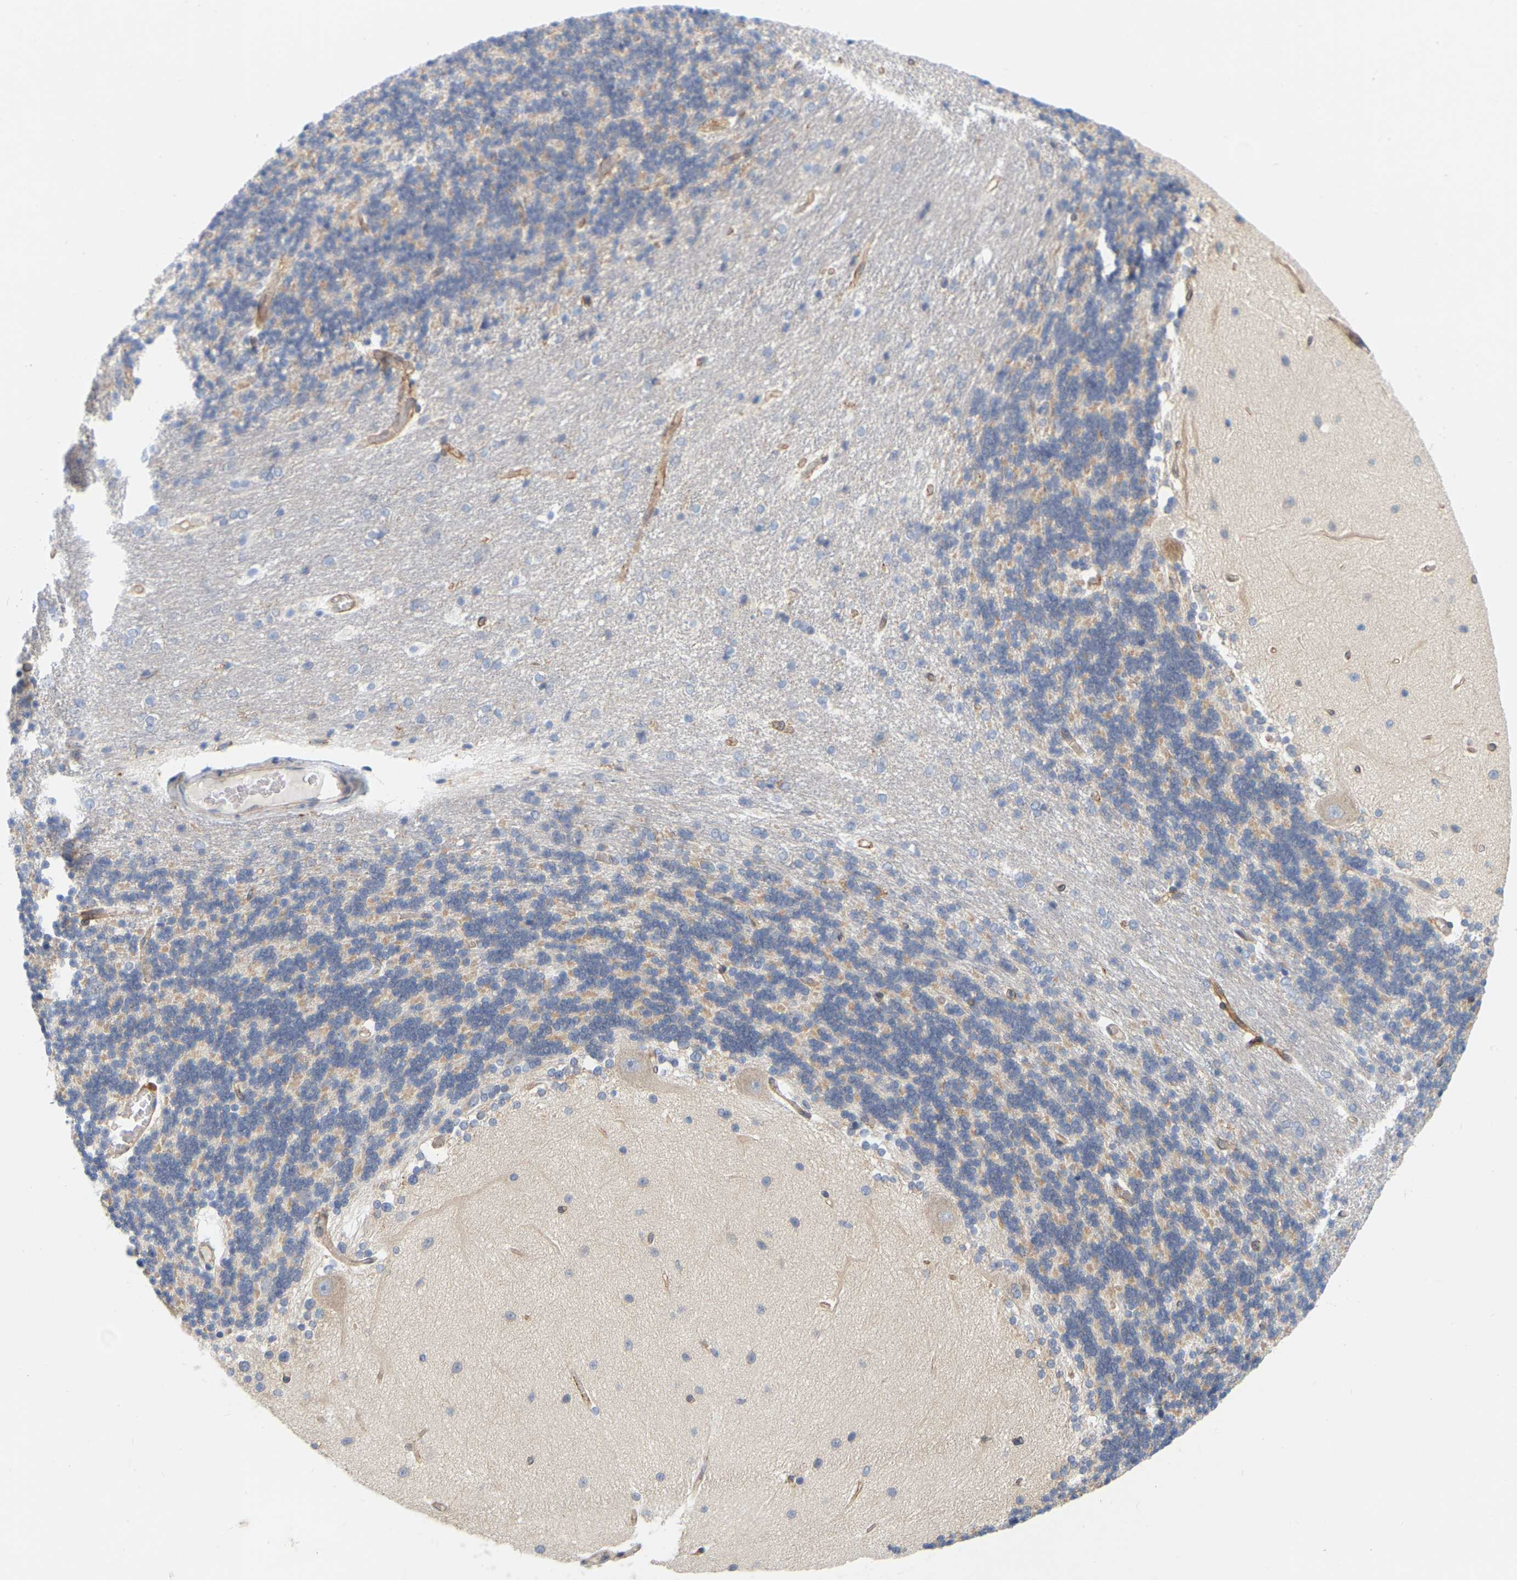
{"staining": {"intensity": "moderate", "quantity": "<25%", "location": "cytoplasmic/membranous"}, "tissue": "cerebellum", "cell_type": "Cells in granular layer", "image_type": "normal", "snomed": [{"axis": "morphology", "description": "Normal tissue, NOS"}, {"axis": "topography", "description": "Cerebellum"}], "caption": "Immunohistochemical staining of unremarkable human cerebellum shows low levels of moderate cytoplasmic/membranous expression in approximately <25% of cells in granular layer. The staining was performed using DAB, with brown indicating positive protein expression. Nuclei are stained blue with hematoxylin.", "gene": "RAPH1", "patient": {"sex": "female", "age": 54}}